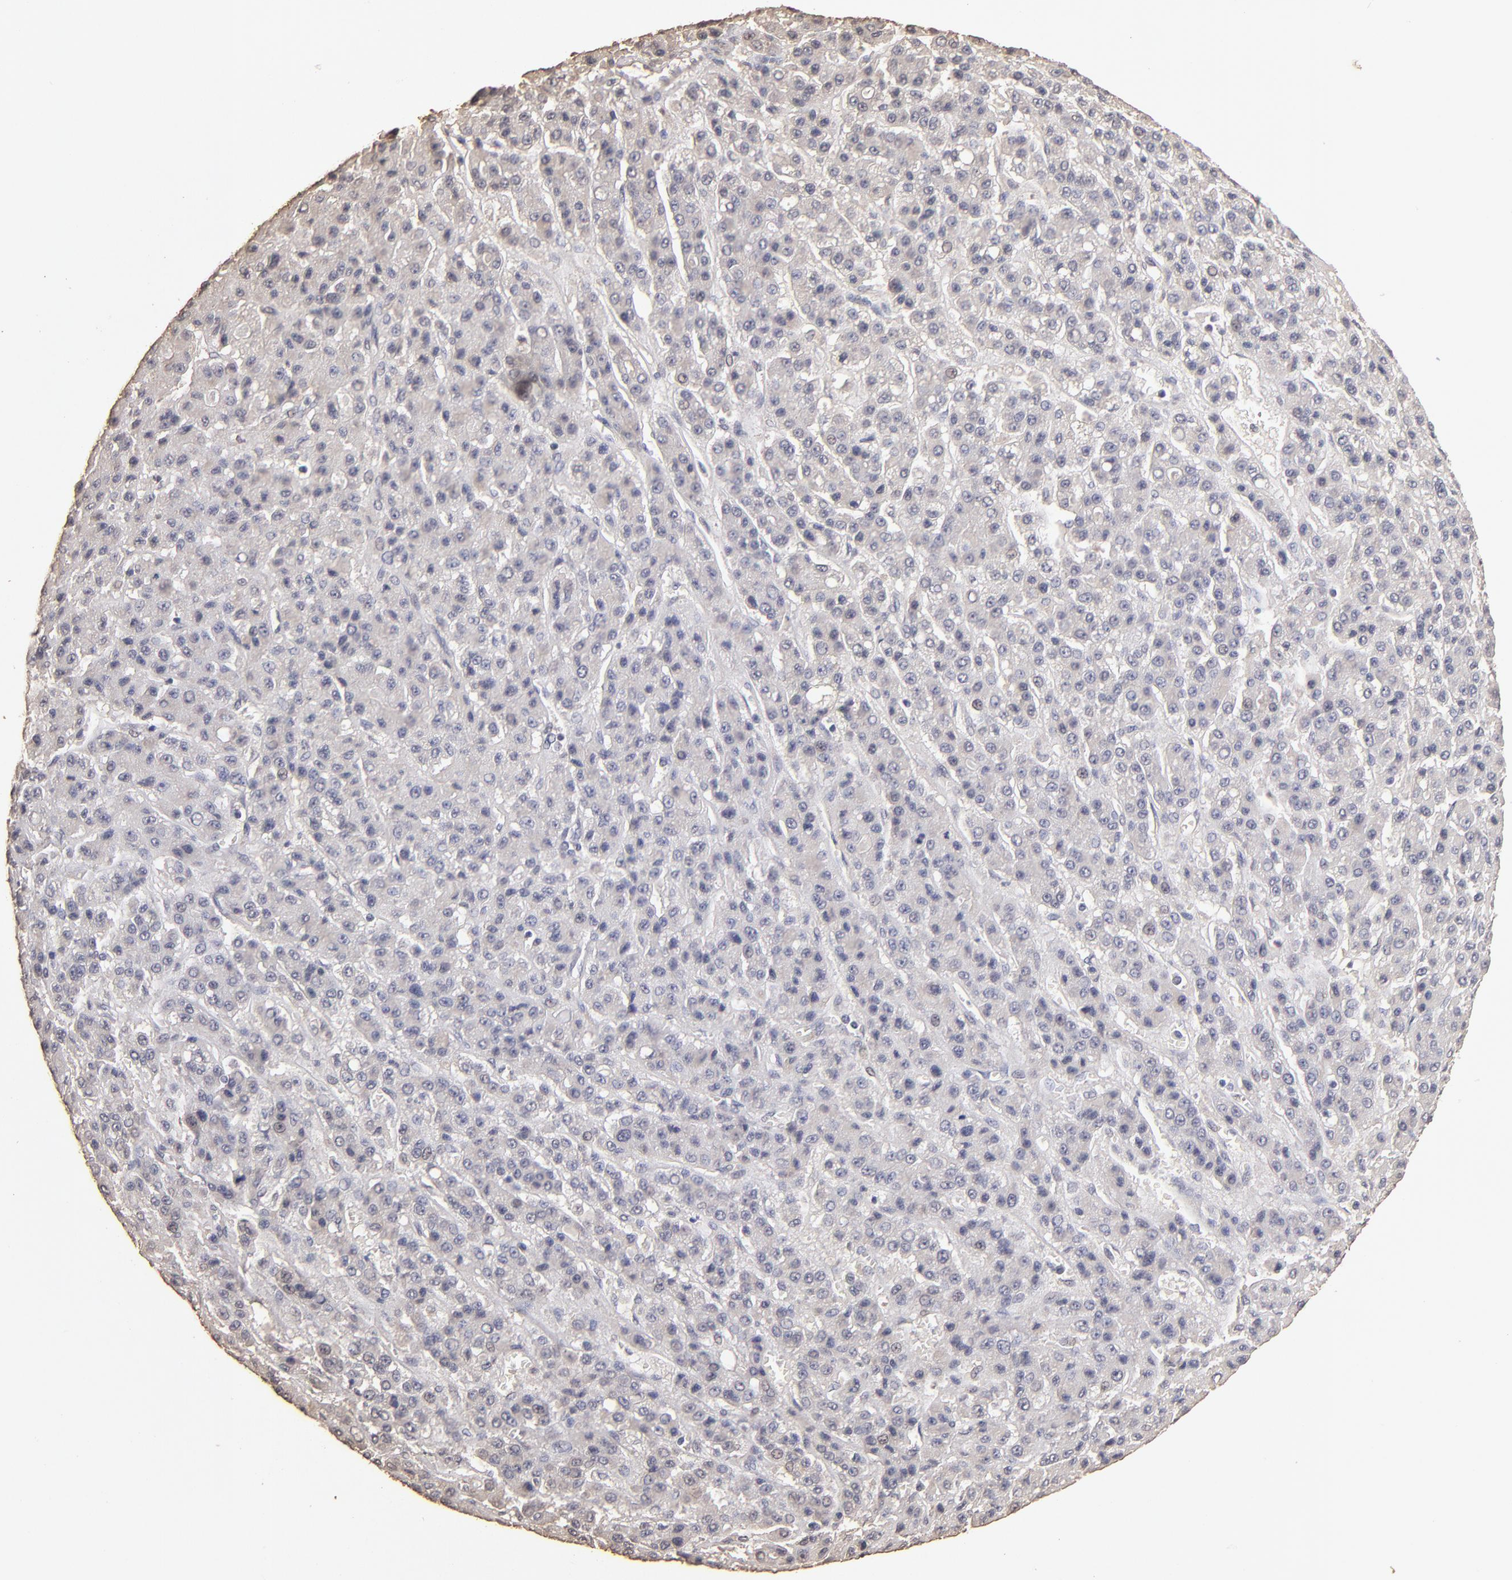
{"staining": {"intensity": "negative", "quantity": "none", "location": "none"}, "tissue": "liver cancer", "cell_type": "Tumor cells", "image_type": "cancer", "snomed": [{"axis": "morphology", "description": "Carcinoma, Hepatocellular, NOS"}, {"axis": "topography", "description": "Liver"}], "caption": "IHC photomicrograph of liver hepatocellular carcinoma stained for a protein (brown), which exhibits no positivity in tumor cells.", "gene": "OPHN1", "patient": {"sex": "male", "age": 70}}